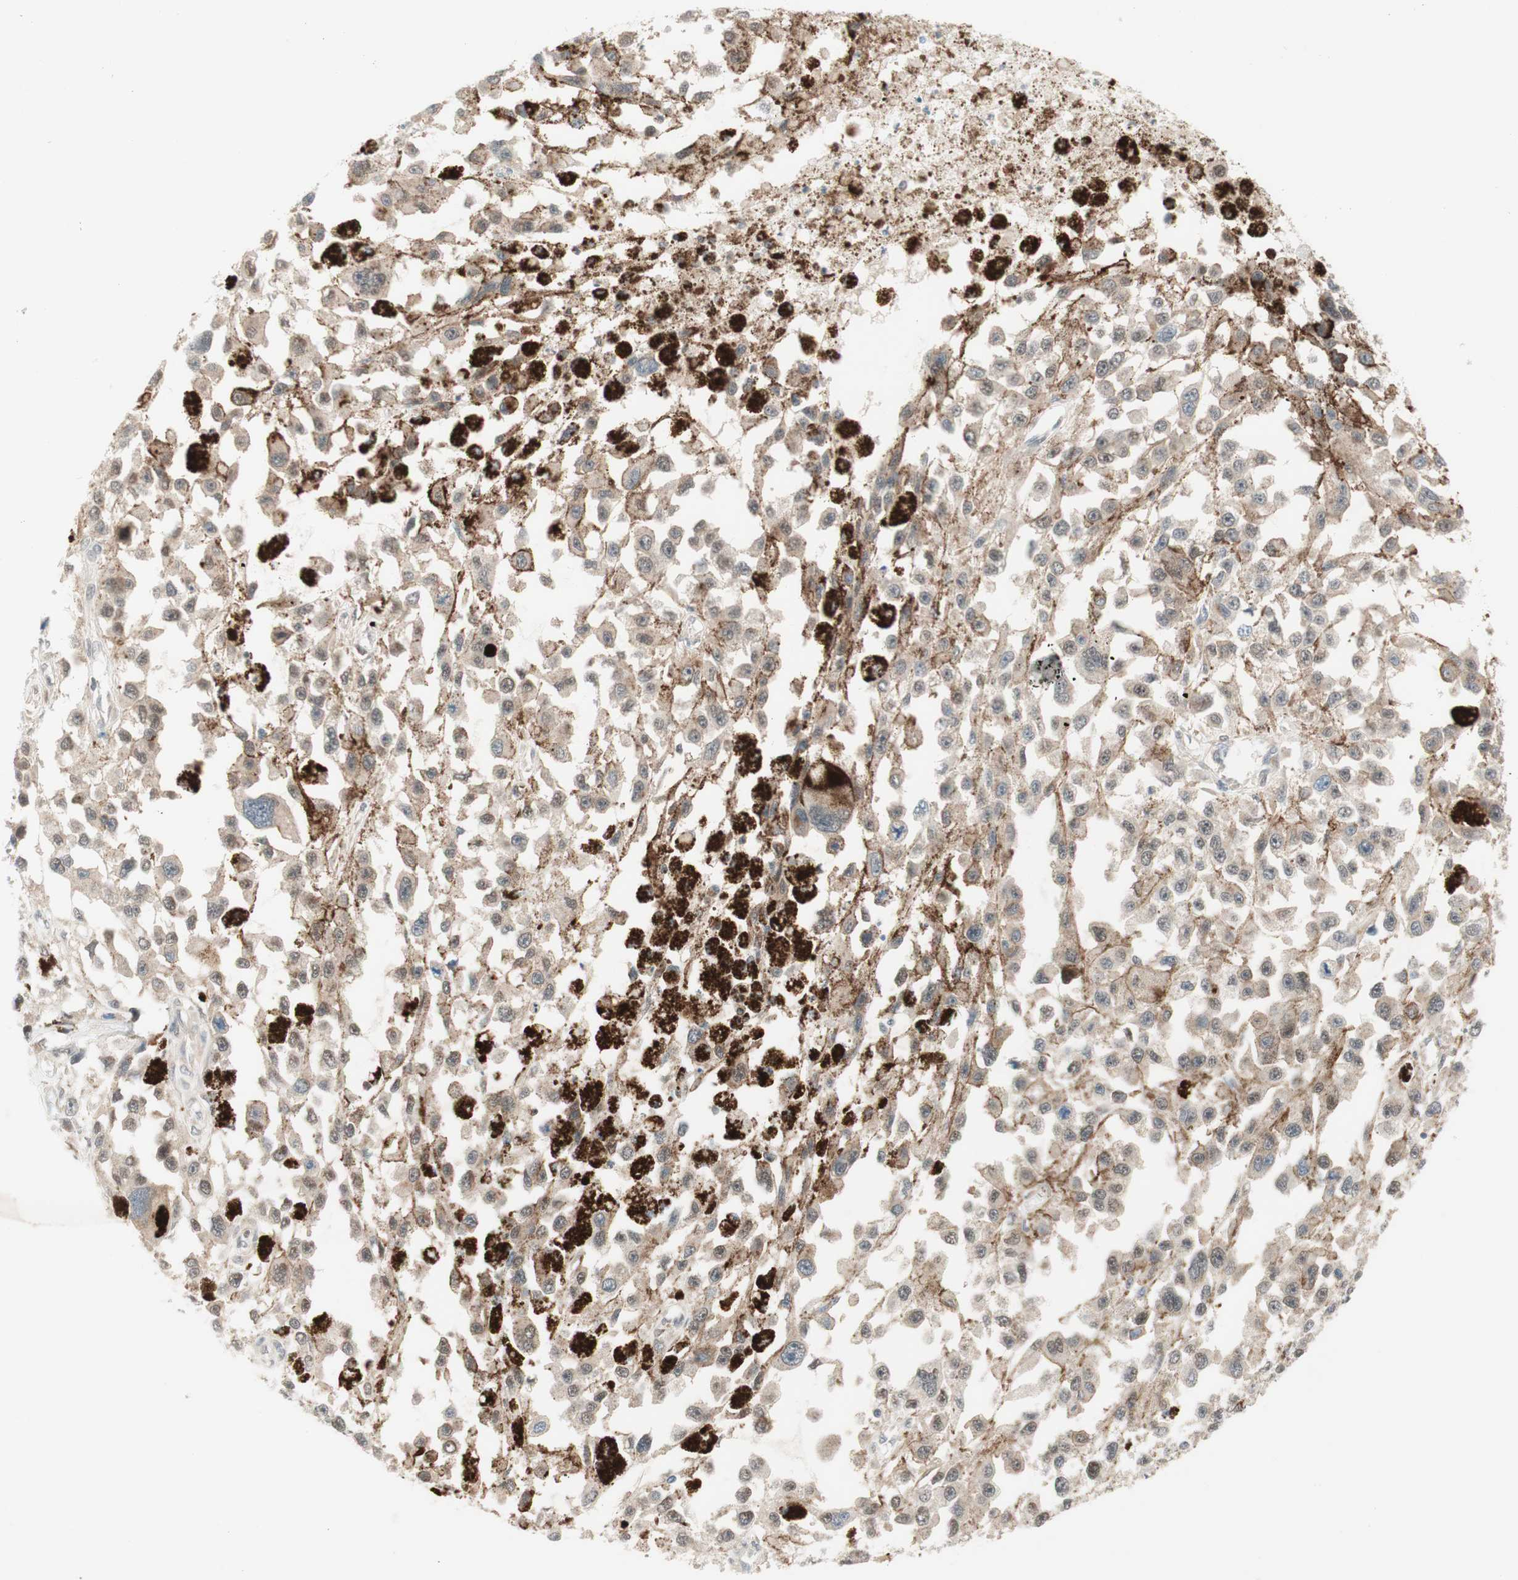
{"staining": {"intensity": "weak", "quantity": "25%-75%", "location": "nuclear"}, "tissue": "melanoma", "cell_type": "Tumor cells", "image_type": "cancer", "snomed": [{"axis": "morphology", "description": "Malignant melanoma, Metastatic site"}, {"axis": "topography", "description": "Lymph node"}], "caption": "Immunohistochemical staining of melanoma shows low levels of weak nuclear staining in about 25%-75% of tumor cells.", "gene": "RFNG", "patient": {"sex": "male", "age": 59}}